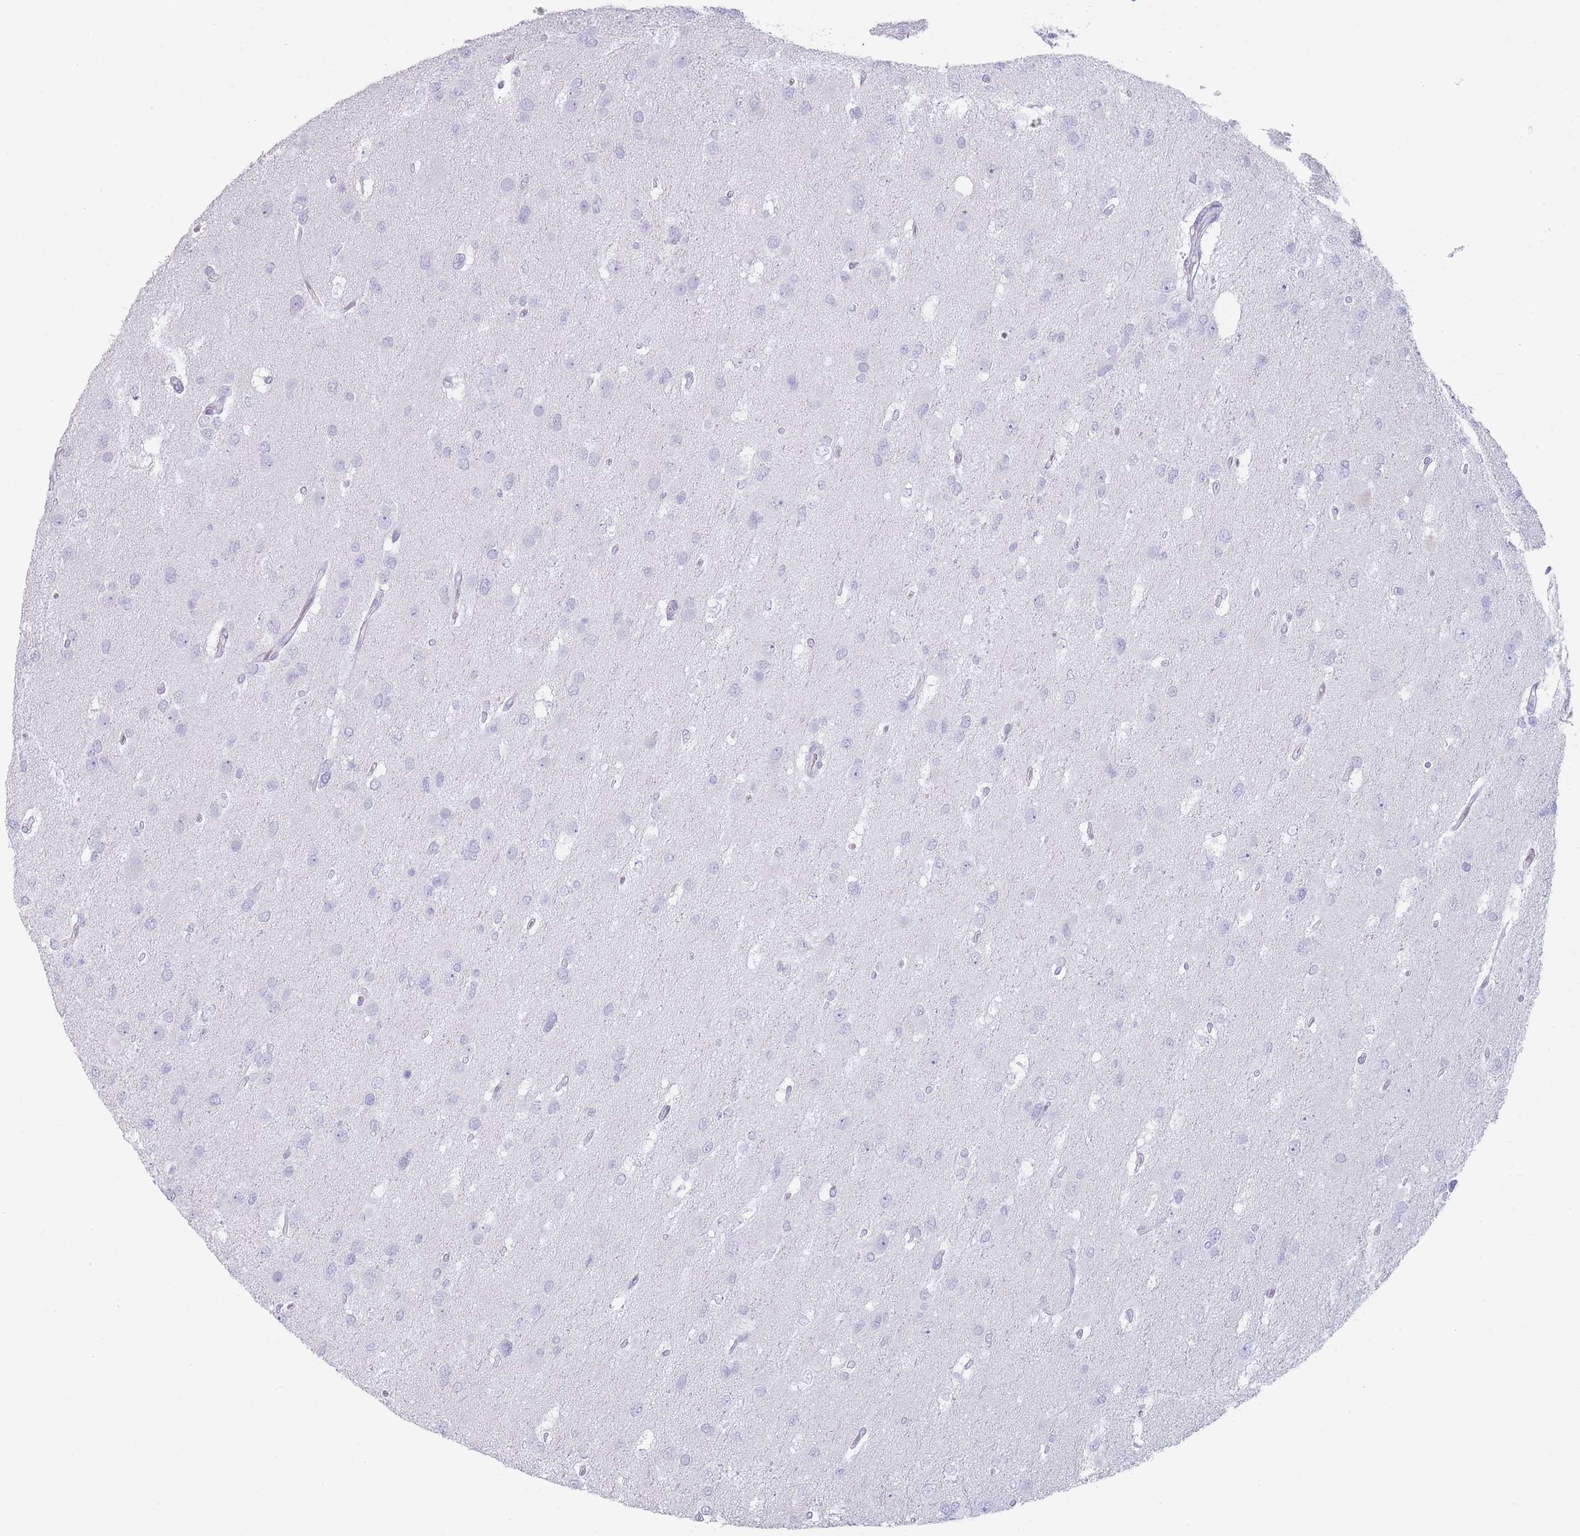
{"staining": {"intensity": "negative", "quantity": "none", "location": "none"}, "tissue": "glioma", "cell_type": "Tumor cells", "image_type": "cancer", "snomed": [{"axis": "morphology", "description": "Glioma, malignant, High grade"}, {"axis": "topography", "description": "Brain"}], "caption": "IHC histopathology image of malignant glioma (high-grade) stained for a protein (brown), which exhibits no positivity in tumor cells.", "gene": "GPR12", "patient": {"sex": "male", "age": 53}}